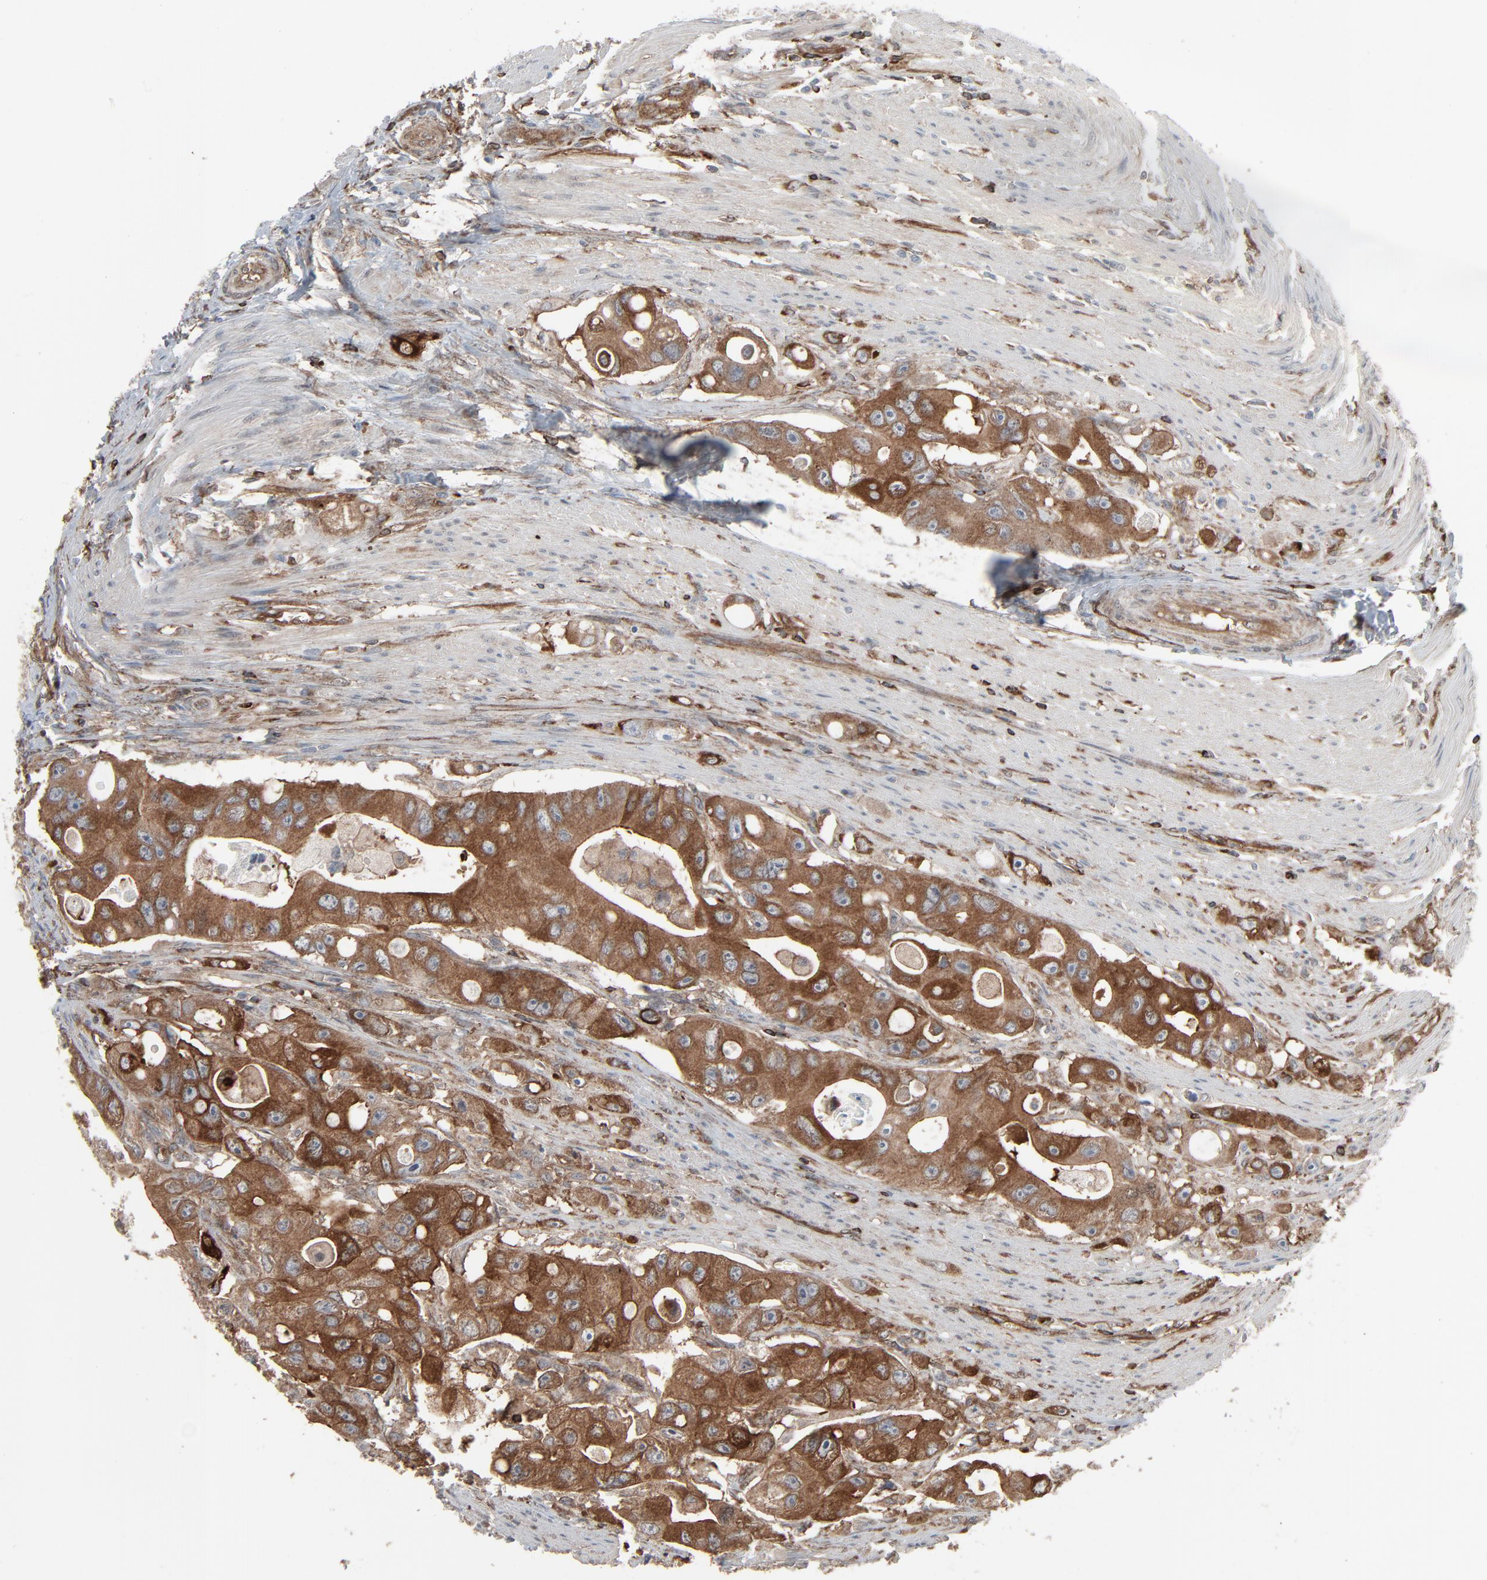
{"staining": {"intensity": "moderate", "quantity": ">75%", "location": "cytoplasmic/membranous"}, "tissue": "colorectal cancer", "cell_type": "Tumor cells", "image_type": "cancer", "snomed": [{"axis": "morphology", "description": "Adenocarcinoma, NOS"}, {"axis": "topography", "description": "Colon"}], "caption": "An immunohistochemistry micrograph of neoplastic tissue is shown. Protein staining in brown highlights moderate cytoplasmic/membranous positivity in colorectal adenocarcinoma within tumor cells. (DAB = brown stain, brightfield microscopy at high magnification).", "gene": "OPTN", "patient": {"sex": "female", "age": 46}}